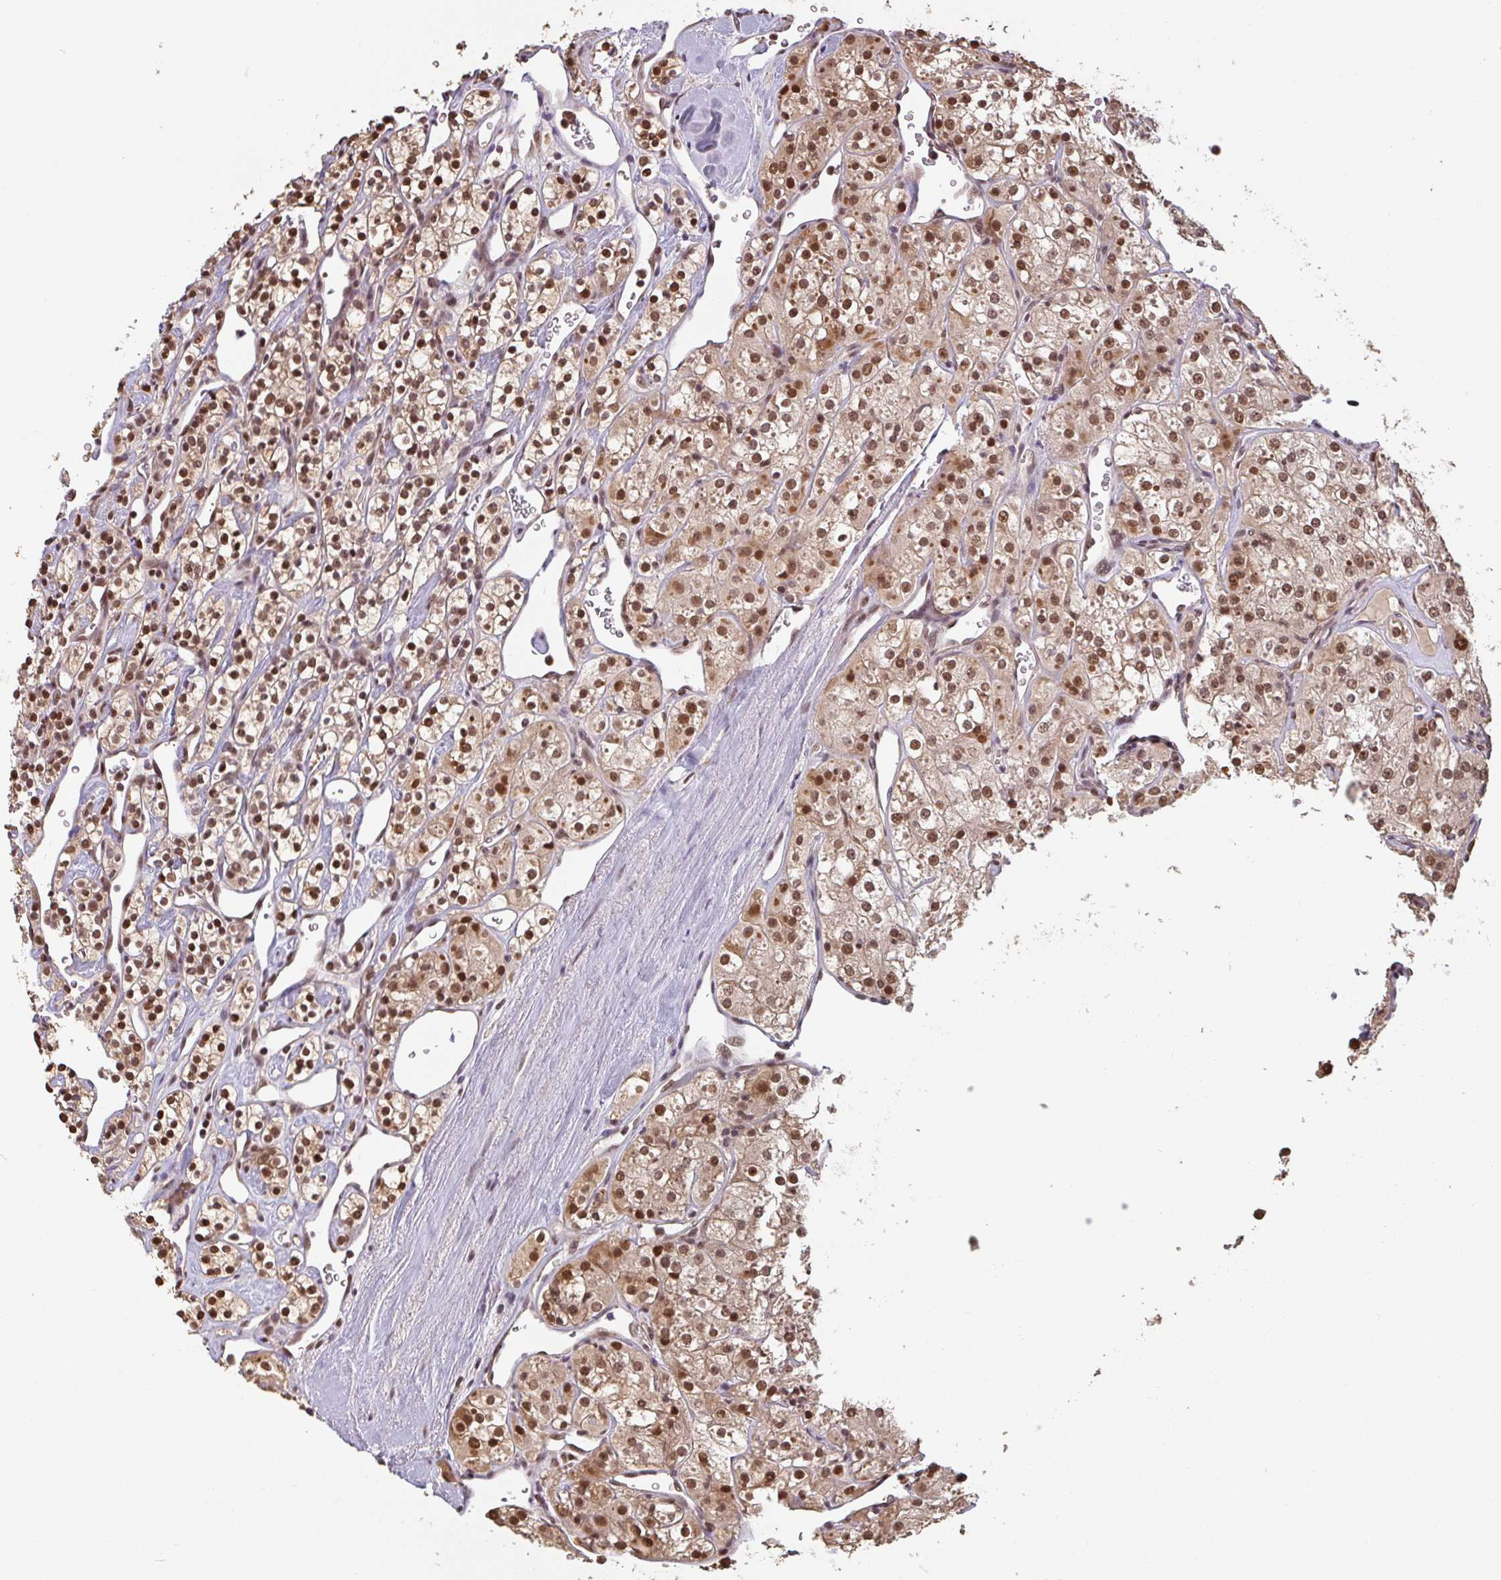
{"staining": {"intensity": "strong", "quantity": ">75%", "location": "nuclear"}, "tissue": "renal cancer", "cell_type": "Tumor cells", "image_type": "cancer", "snomed": [{"axis": "morphology", "description": "Adenocarcinoma, NOS"}, {"axis": "topography", "description": "Kidney"}], "caption": "Strong nuclear staining for a protein is present in approximately >75% of tumor cells of renal cancer using immunohistochemistry (IHC).", "gene": "DR1", "patient": {"sex": "male", "age": 77}}